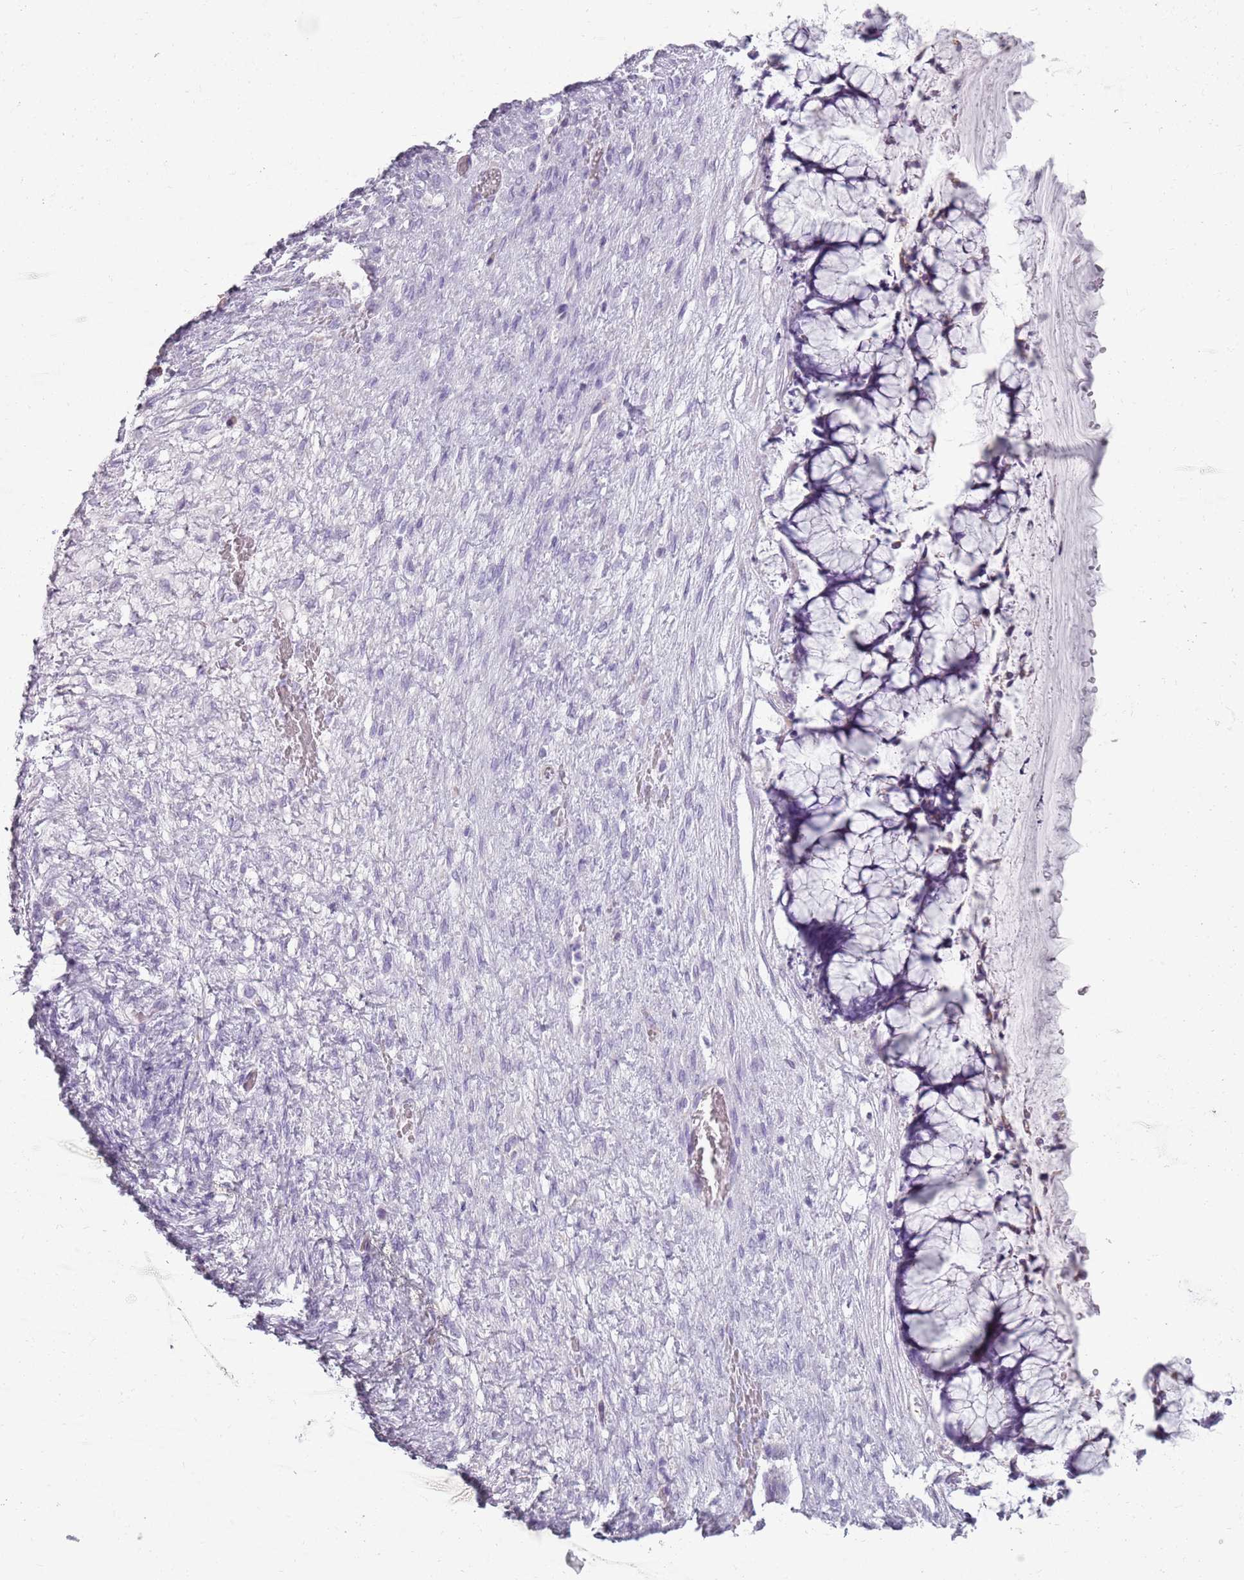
{"staining": {"intensity": "negative", "quantity": "none", "location": "none"}, "tissue": "ovarian cancer", "cell_type": "Tumor cells", "image_type": "cancer", "snomed": [{"axis": "morphology", "description": "Cystadenocarcinoma, mucinous, NOS"}, {"axis": "topography", "description": "Ovary"}], "caption": "There is no significant expression in tumor cells of ovarian mucinous cystadenocarcinoma. (DAB immunohistochemistry with hematoxylin counter stain).", "gene": "HYOU1", "patient": {"sex": "female", "age": 42}}